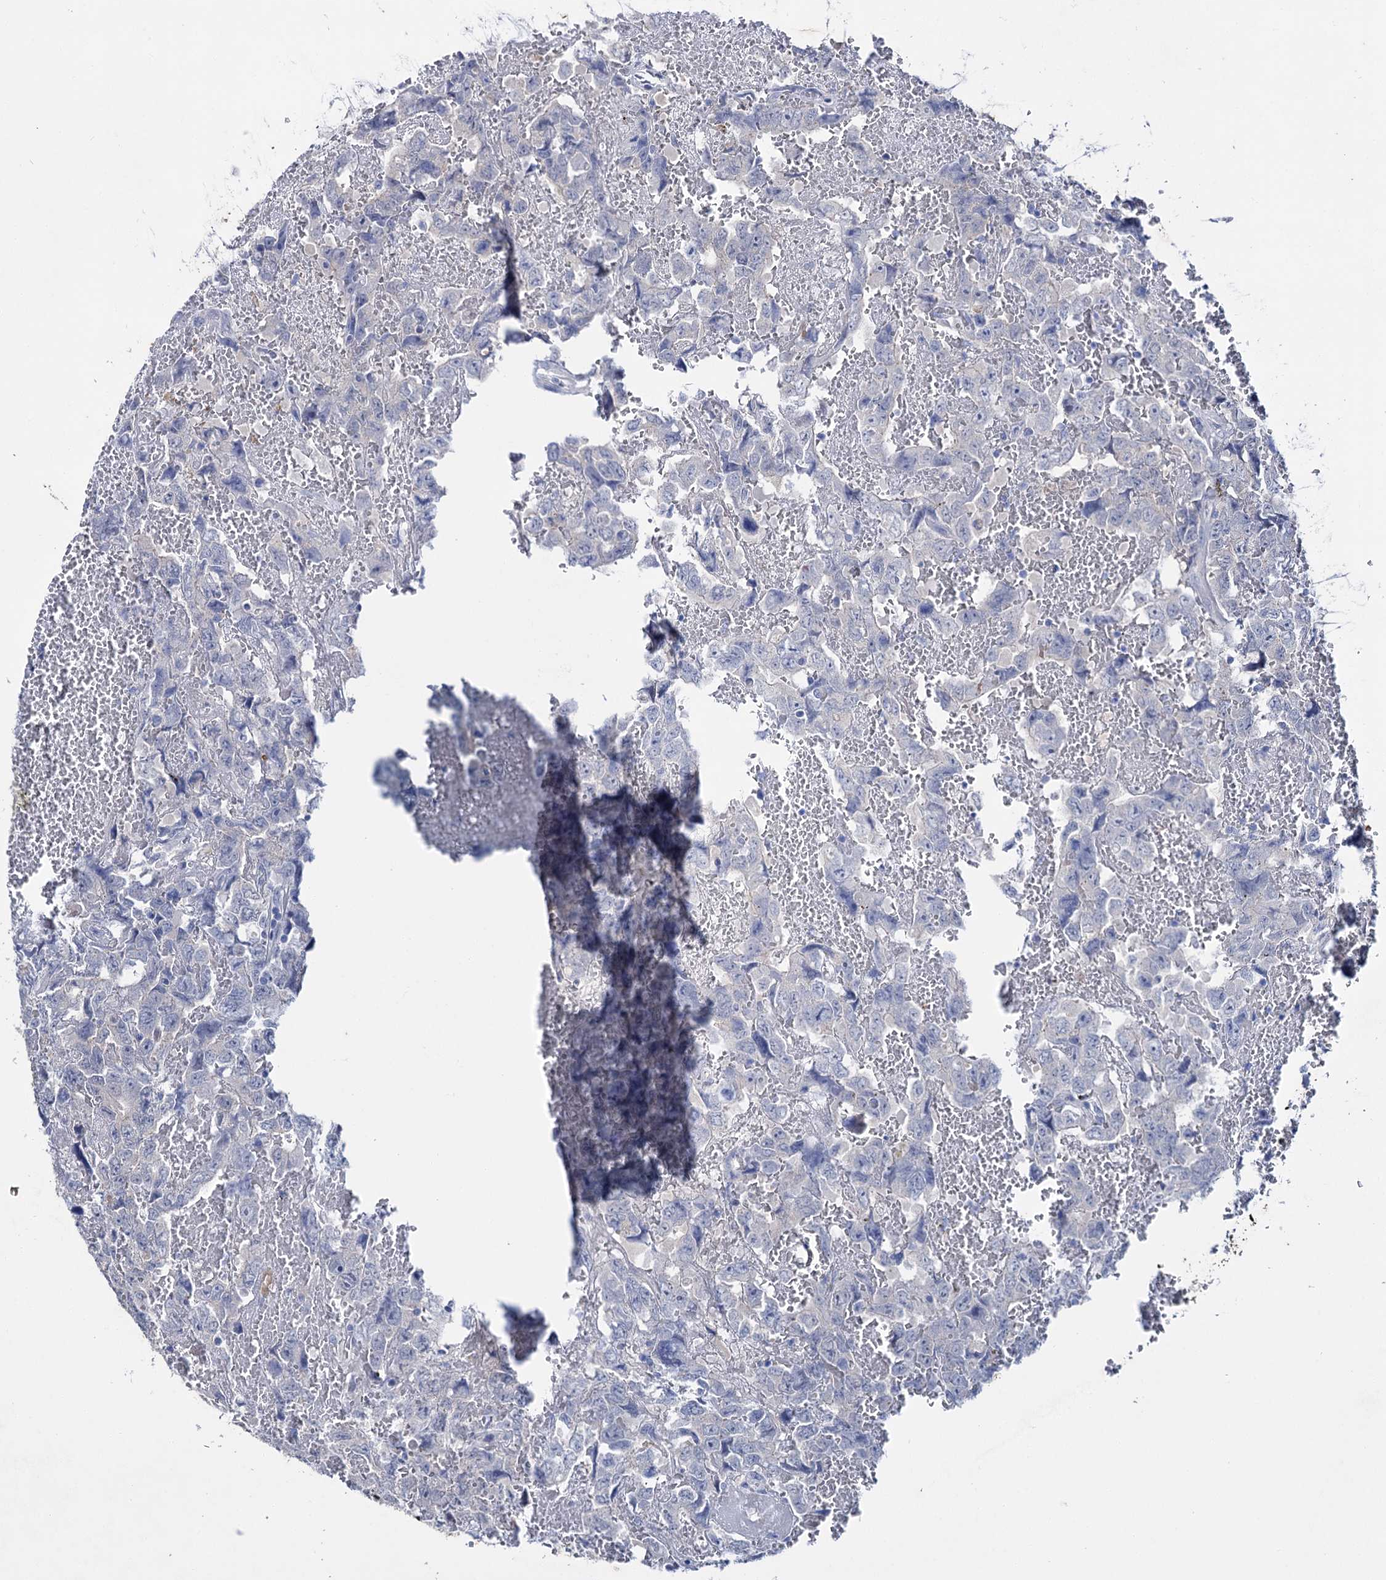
{"staining": {"intensity": "negative", "quantity": "none", "location": "none"}, "tissue": "testis cancer", "cell_type": "Tumor cells", "image_type": "cancer", "snomed": [{"axis": "morphology", "description": "Carcinoma, Embryonal, NOS"}, {"axis": "topography", "description": "Testis"}], "caption": "The immunohistochemistry micrograph has no significant positivity in tumor cells of testis embryonal carcinoma tissue. (IHC, brightfield microscopy, high magnification).", "gene": "LYZL4", "patient": {"sex": "male", "age": 45}}